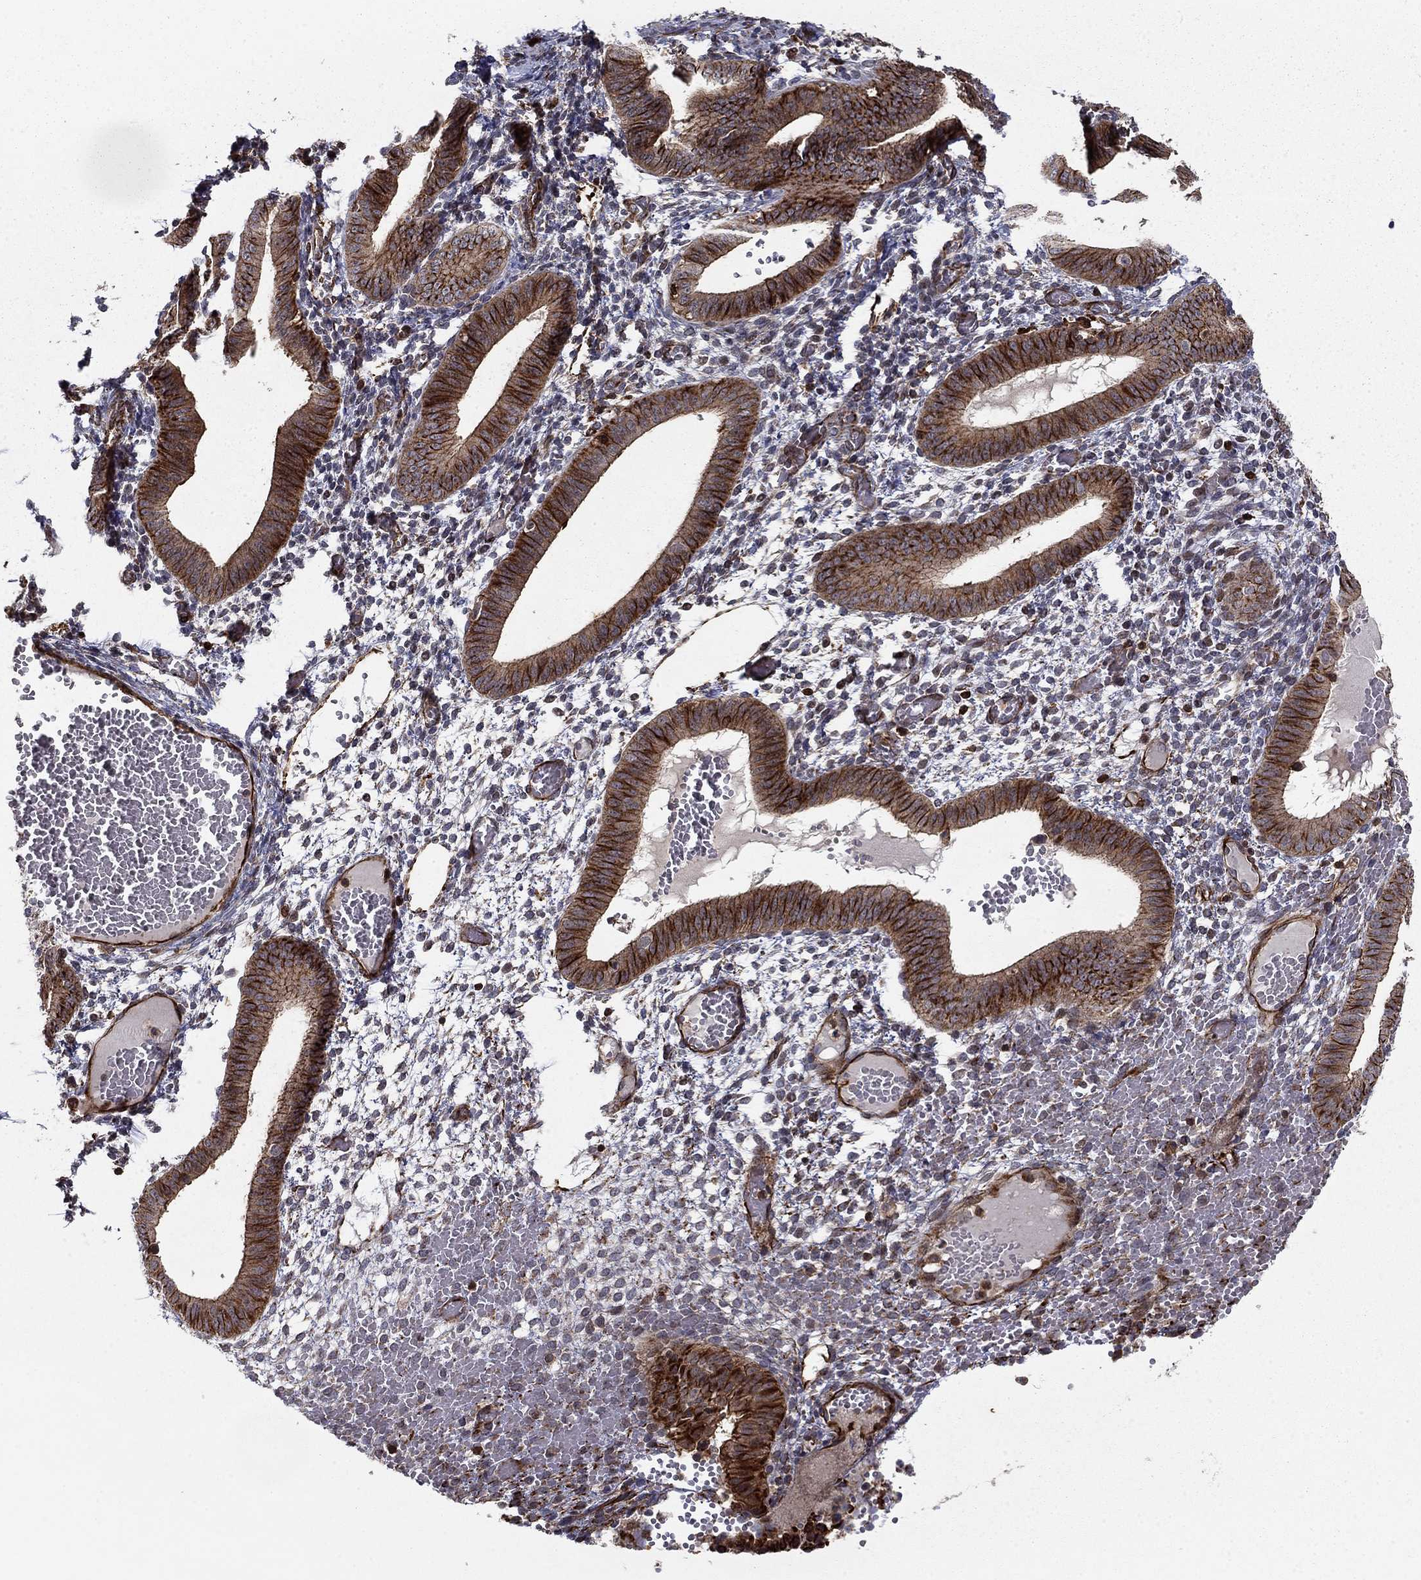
{"staining": {"intensity": "negative", "quantity": "none", "location": "none"}, "tissue": "endometrium", "cell_type": "Cells in endometrial stroma", "image_type": "normal", "snomed": [{"axis": "morphology", "description": "Normal tissue, NOS"}, {"axis": "topography", "description": "Endometrium"}], "caption": "Cells in endometrial stroma show no significant positivity in unremarkable endometrium. The staining was performed using DAB (3,3'-diaminobenzidine) to visualize the protein expression in brown, while the nuclei were stained in blue with hematoxylin (Magnification: 20x).", "gene": "ADM", "patient": {"sex": "female", "age": 42}}